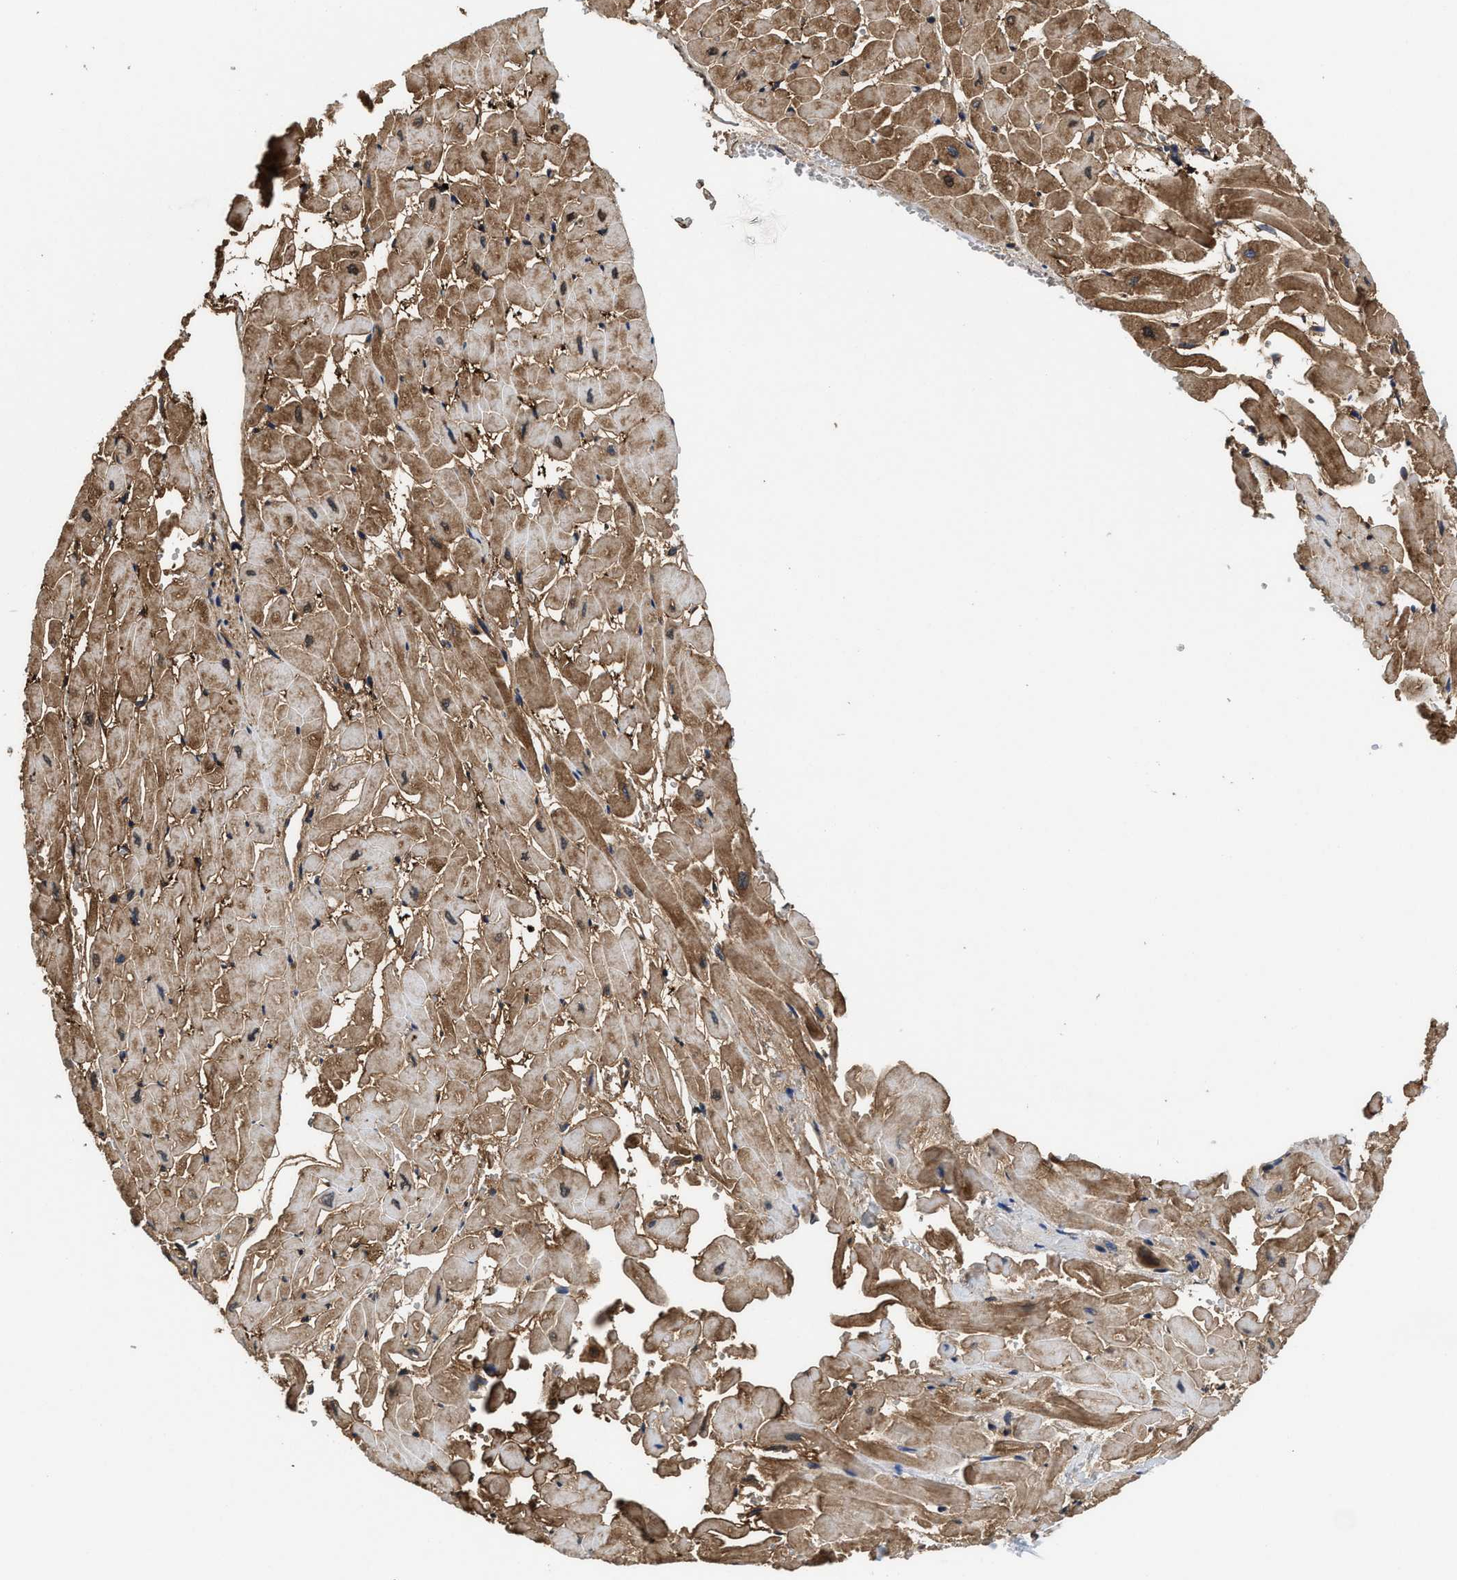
{"staining": {"intensity": "moderate", "quantity": ">75%", "location": "cytoplasmic/membranous,nuclear"}, "tissue": "heart muscle", "cell_type": "Cardiomyocytes", "image_type": "normal", "snomed": [{"axis": "morphology", "description": "Normal tissue, NOS"}, {"axis": "topography", "description": "Heart"}], "caption": "A brown stain labels moderate cytoplasmic/membranous,nuclear expression of a protein in cardiomyocytes of unremarkable human heart muscle.", "gene": "KIF12", "patient": {"sex": "male", "age": 45}}